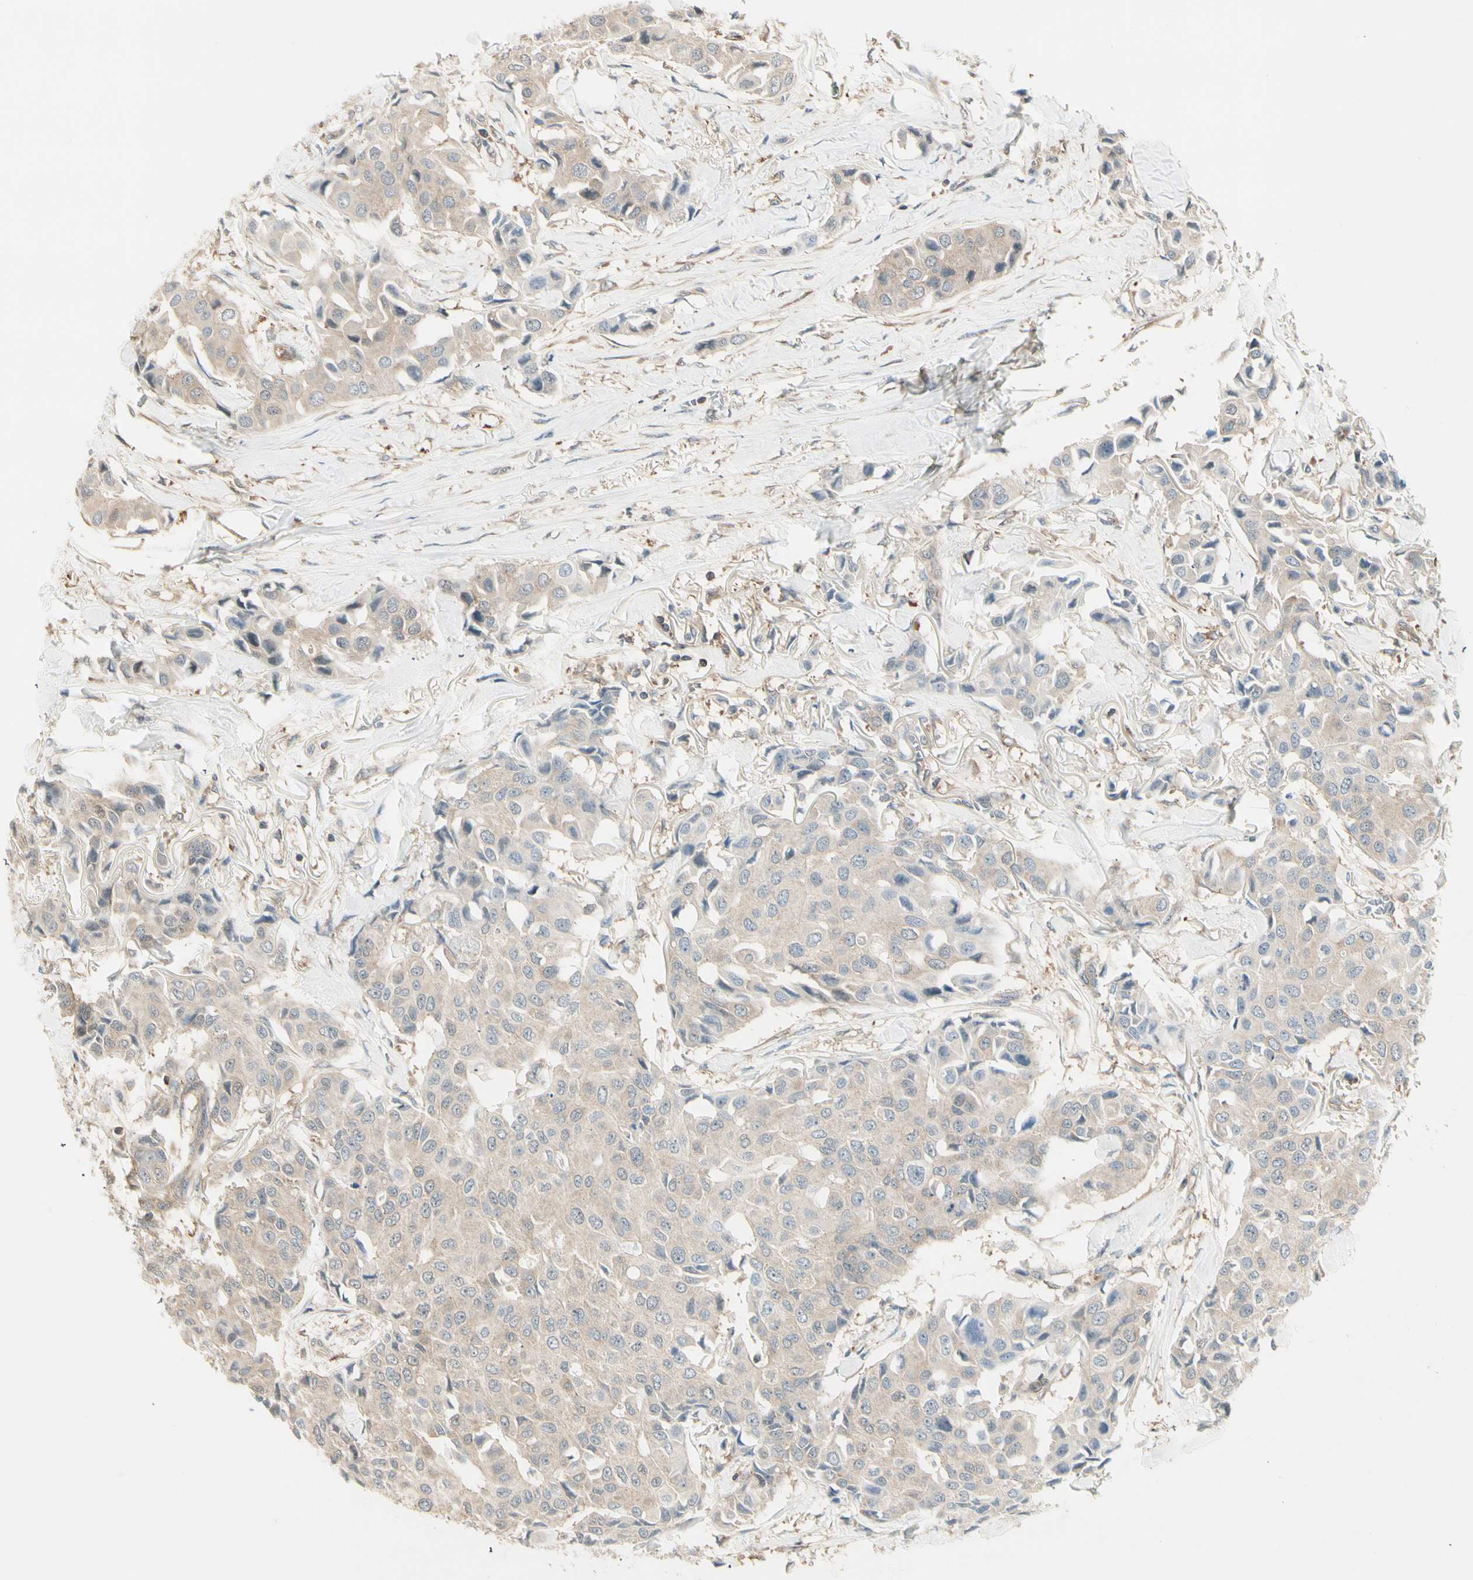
{"staining": {"intensity": "weak", "quantity": ">75%", "location": "cytoplasmic/membranous"}, "tissue": "breast cancer", "cell_type": "Tumor cells", "image_type": "cancer", "snomed": [{"axis": "morphology", "description": "Duct carcinoma"}, {"axis": "topography", "description": "Breast"}], "caption": "Immunohistochemical staining of human intraductal carcinoma (breast) displays weak cytoplasmic/membranous protein expression in about >75% of tumor cells. Using DAB (brown) and hematoxylin (blue) stains, captured at high magnification using brightfield microscopy.", "gene": "OXSR1", "patient": {"sex": "female", "age": 80}}